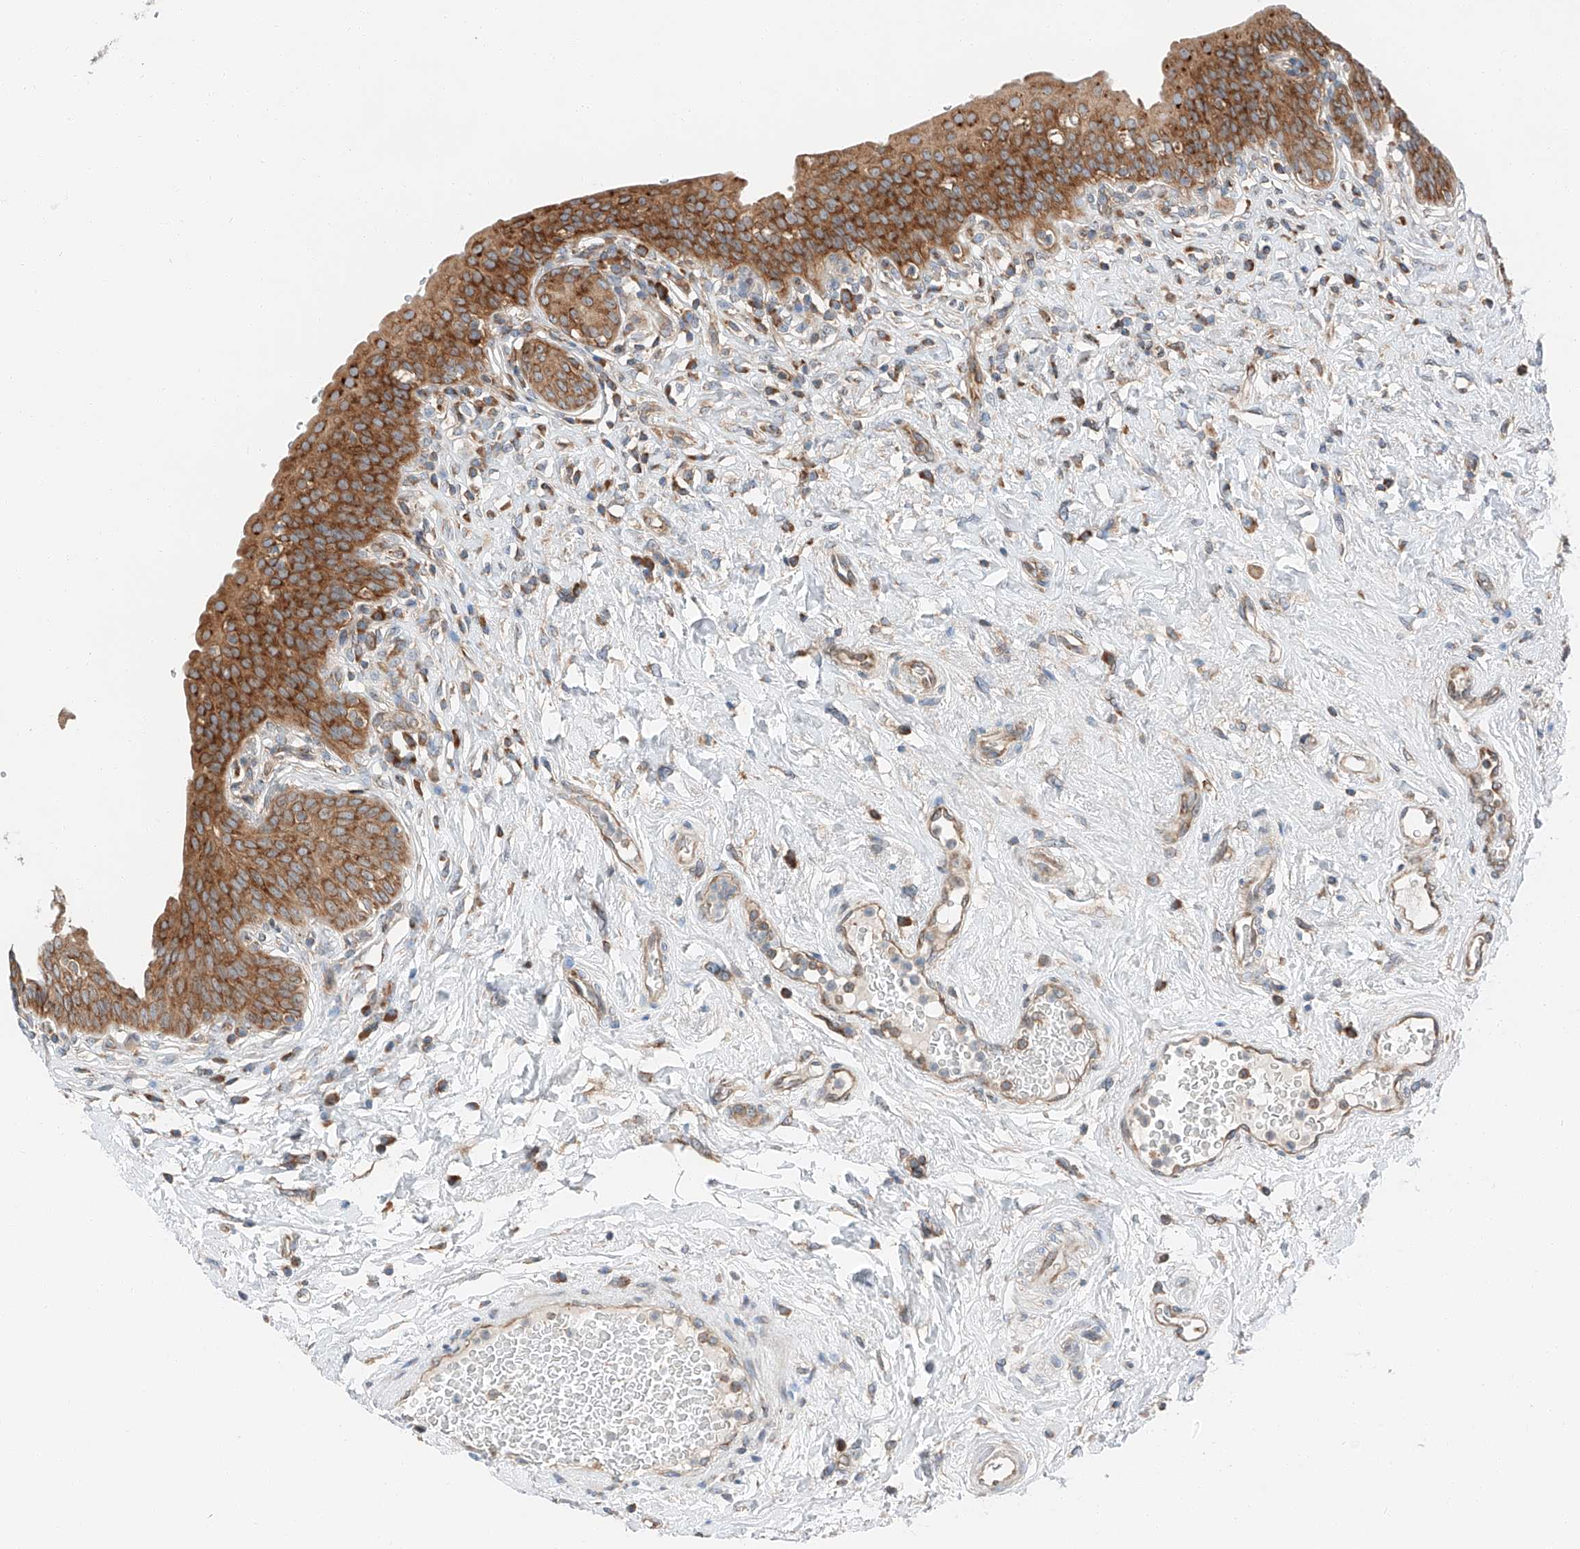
{"staining": {"intensity": "strong", "quantity": ">75%", "location": "cytoplasmic/membranous"}, "tissue": "urinary bladder", "cell_type": "Urothelial cells", "image_type": "normal", "snomed": [{"axis": "morphology", "description": "Normal tissue, NOS"}, {"axis": "topography", "description": "Urinary bladder"}], "caption": "Protein staining by IHC displays strong cytoplasmic/membranous expression in about >75% of urothelial cells in unremarkable urinary bladder.", "gene": "ZC3H15", "patient": {"sex": "male", "age": 83}}